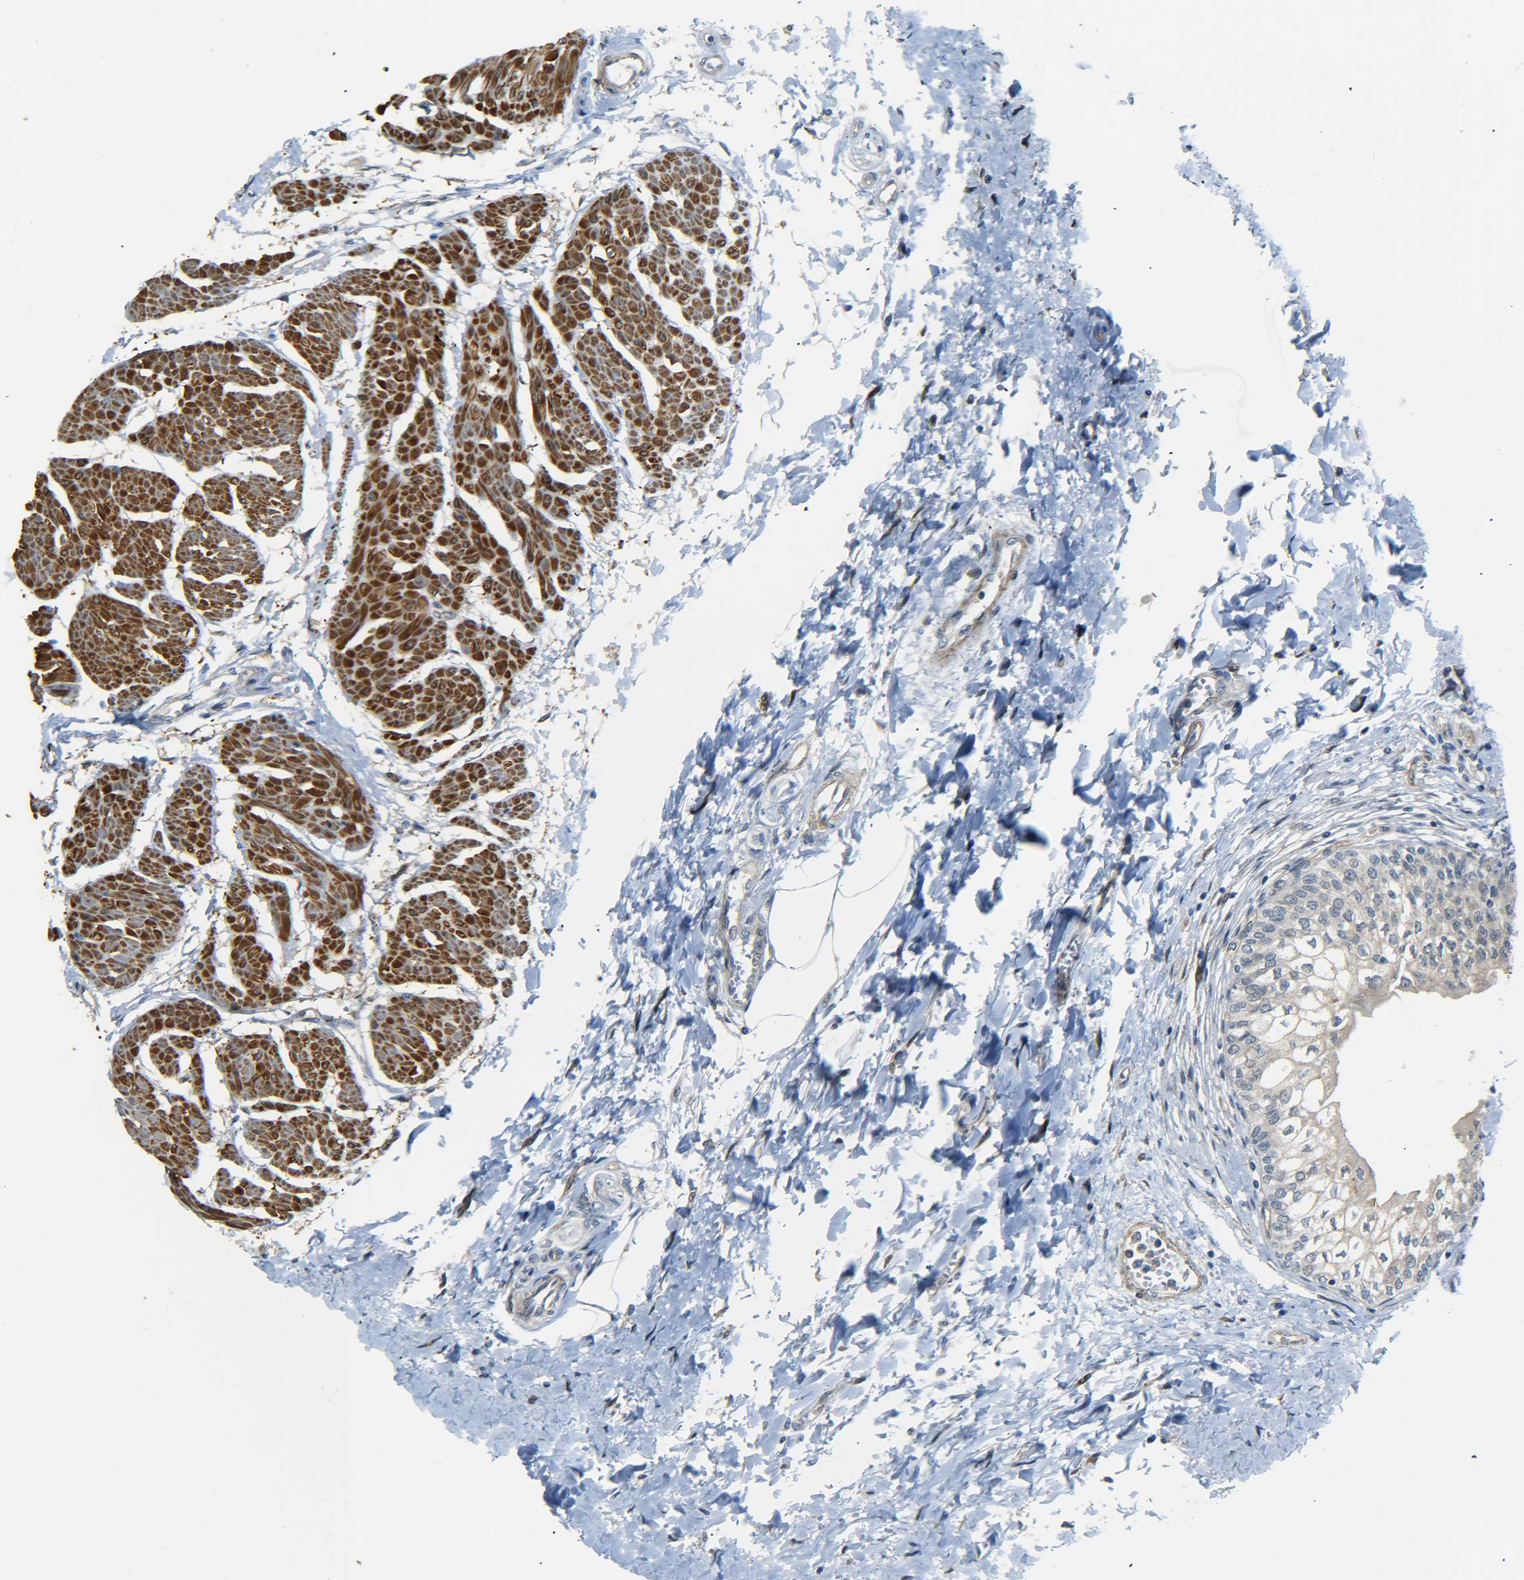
{"staining": {"intensity": "weak", "quantity": "25%-75%", "location": "cytoplasmic/membranous"}, "tissue": "urinary bladder", "cell_type": "Urothelial cells", "image_type": "normal", "snomed": [{"axis": "morphology", "description": "Normal tissue, NOS"}, {"axis": "topography", "description": "Urinary bladder"}], "caption": "Urinary bladder stained with DAB immunohistochemistry shows low levels of weak cytoplasmic/membranous staining in about 25%-75% of urothelial cells.", "gene": "MEIS1", "patient": {"sex": "male", "age": 55}}